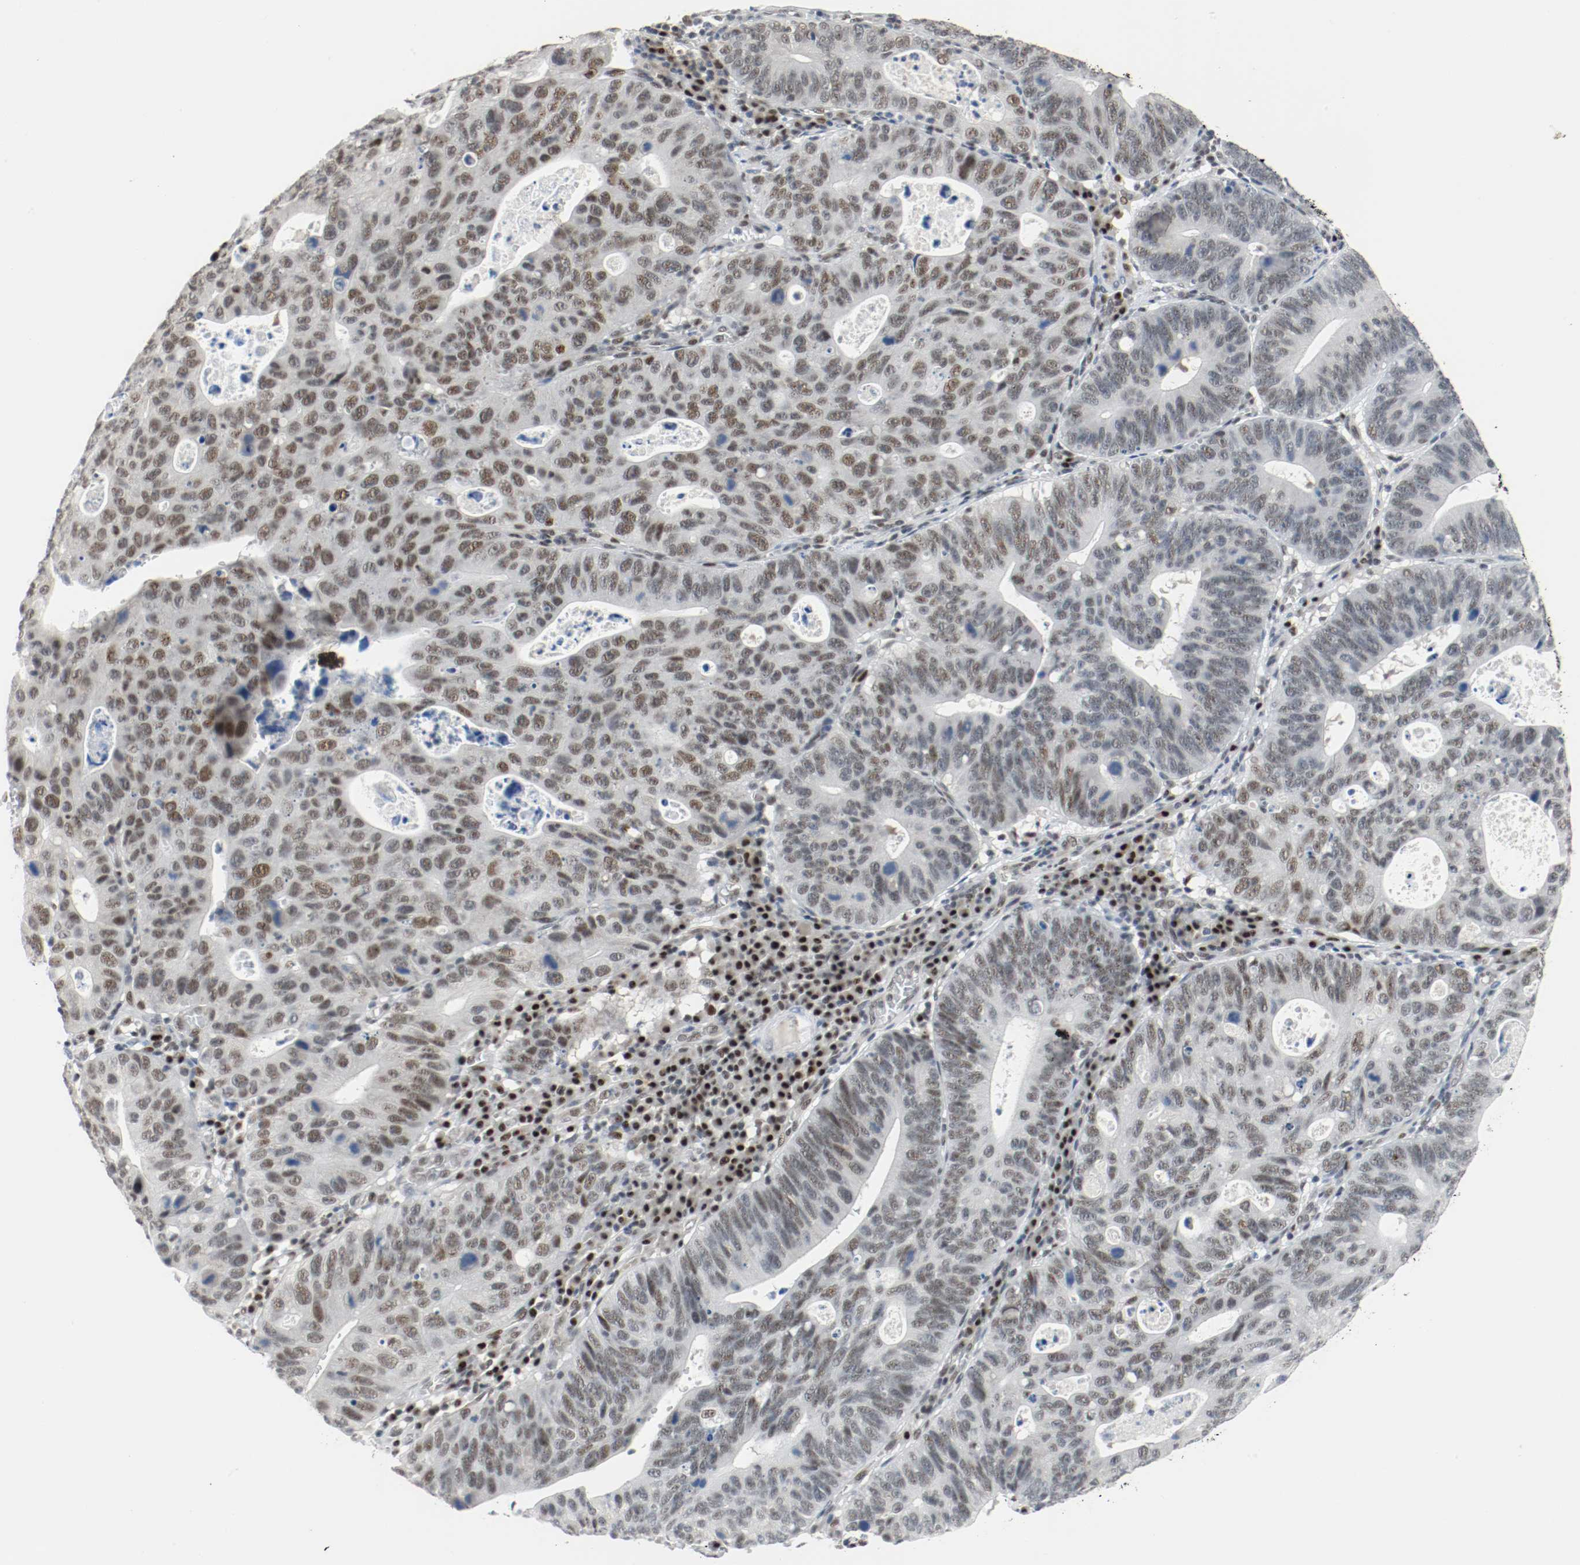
{"staining": {"intensity": "weak", "quantity": "25%-75%", "location": "nuclear"}, "tissue": "stomach cancer", "cell_type": "Tumor cells", "image_type": "cancer", "snomed": [{"axis": "morphology", "description": "Adenocarcinoma, NOS"}, {"axis": "topography", "description": "Stomach"}], "caption": "Immunohistochemical staining of adenocarcinoma (stomach) reveals low levels of weak nuclear staining in about 25%-75% of tumor cells.", "gene": "ASH1L", "patient": {"sex": "male", "age": 59}}